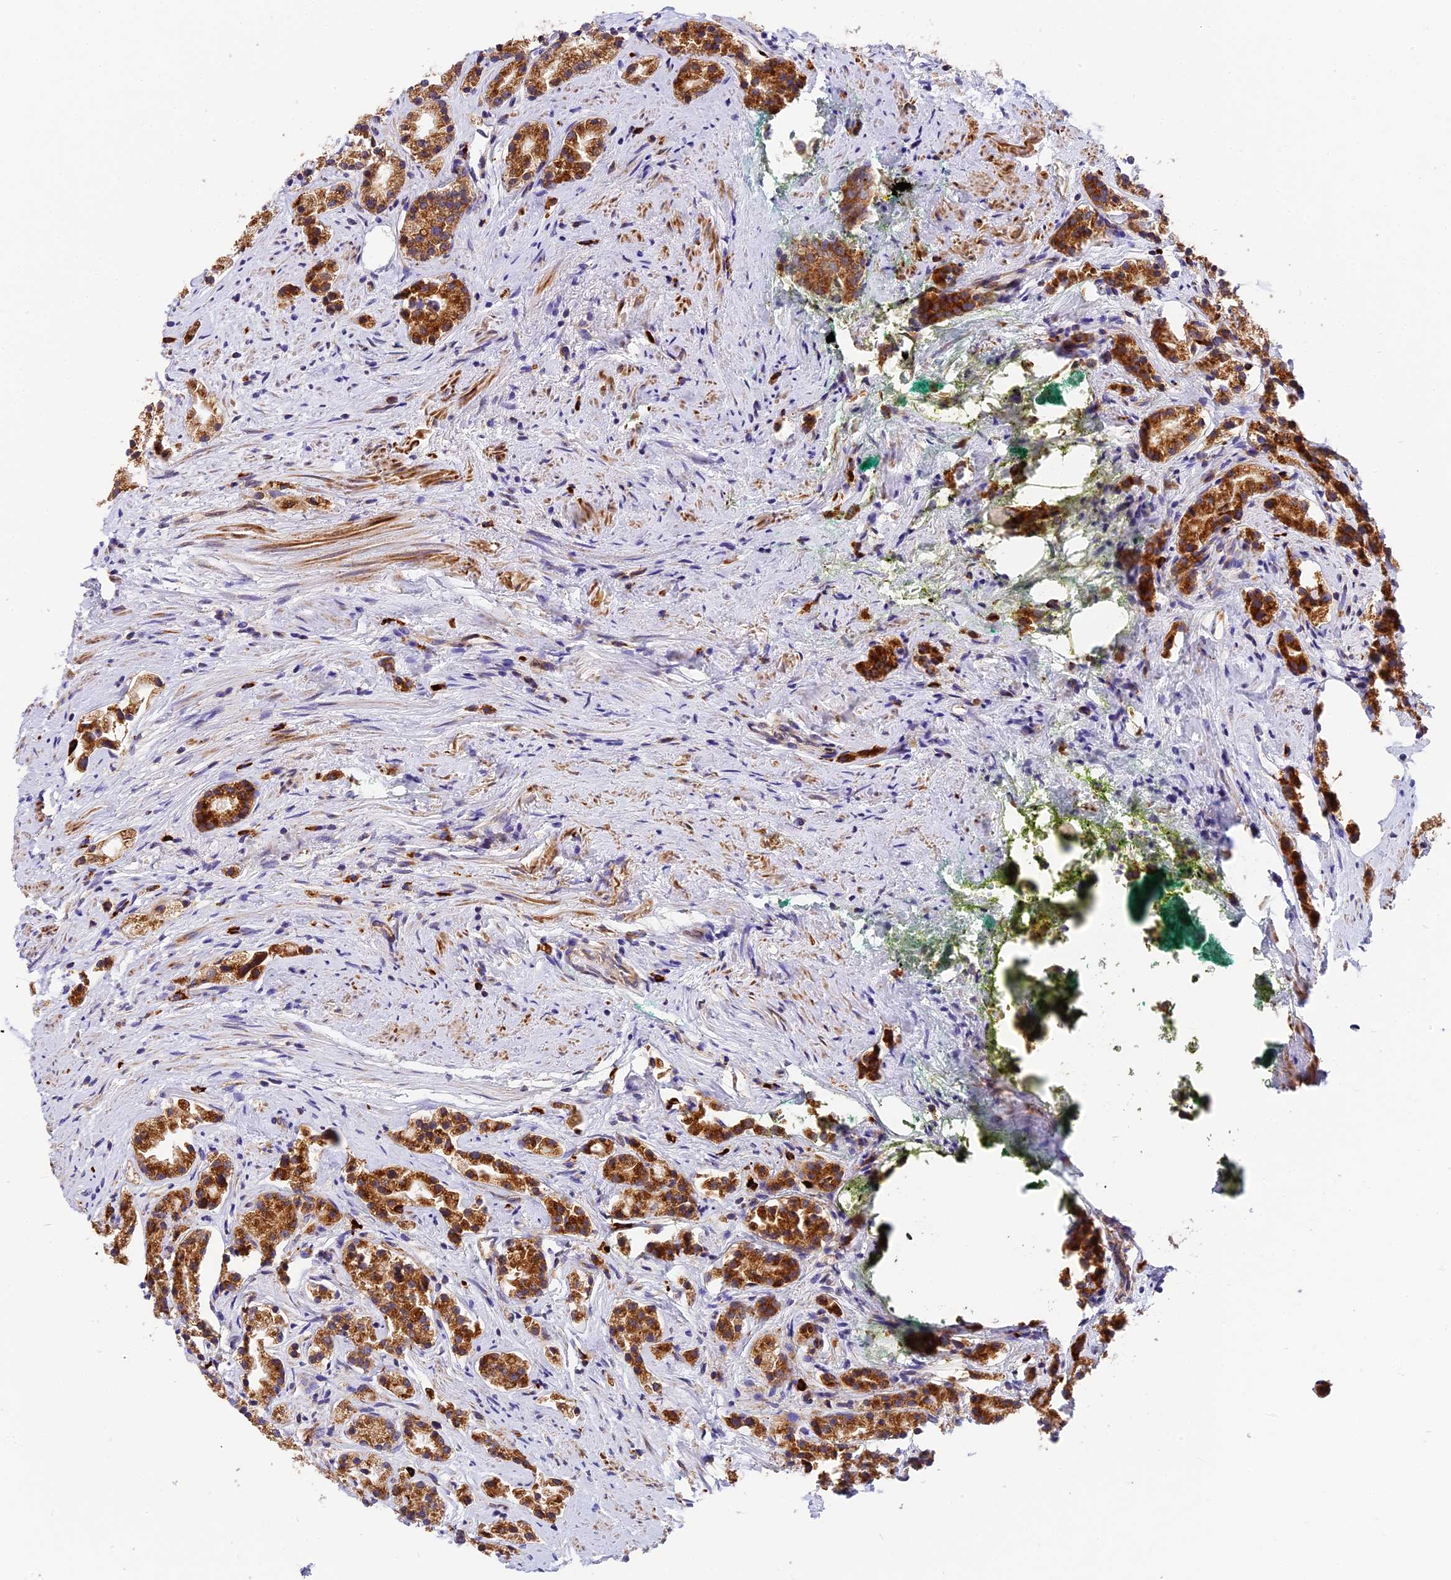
{"staining": {"intensity": "moderate", "quantity": ">75%", "location": "cytoplasmic/membranous"}, "tissue": "prostate cancer", "cell_type": "Tumor cells", "image_type": "cancer", "snomed": [{"axis": "morphology", "description": "Adenocarcinoma, High grade"}, {"axis": "topography", "description": "Prostate"}], "caption": "Protein expression analysis of prostate cancer (adenocarcinoma (high-grade)) exhibits moderate cytoplasmic/membranous staining in approximately >75% of tumor cells. Immunohistochemistry (ihc) stains the protein in brown and the nuclei are stained blue.", "gene": "MRAS", "patient": {"sex": "male", "age": 69}}